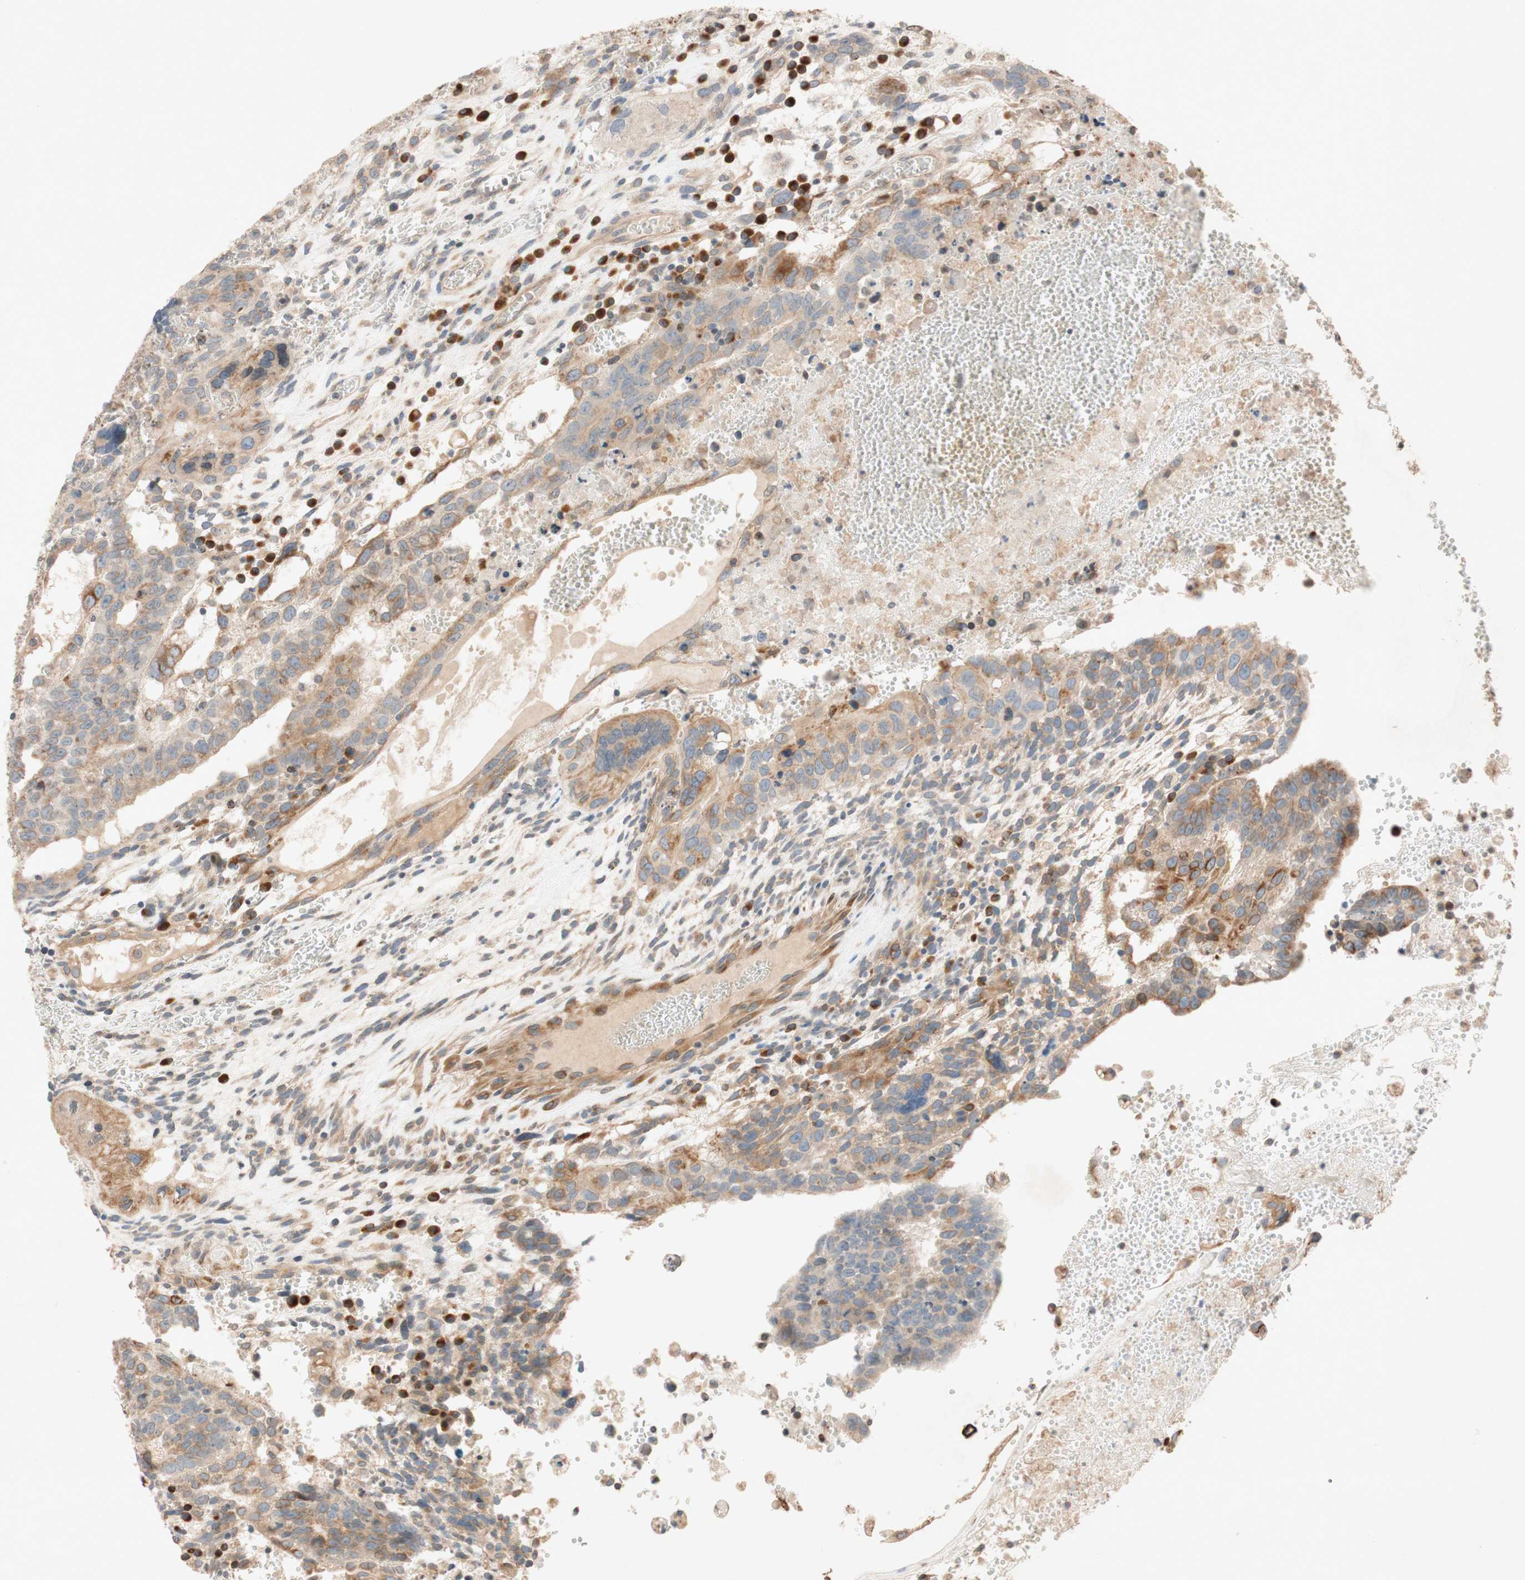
{"staining": {"intensity": "weak", "quantity": ">75%", "location": "cytoplasmic/membranous,nuclear"}, "tissue": "testis cancer", "cell_type": "Tumor cells", "image_type": "cancer", "snomed": [{"axis": "morphology", "description": "Seminoma, NOS"}, {"axis": "morphology", "description": "Carcinoma, Embryonal, NOS"}, {"axis": "topography", "description": "Testis"}], "caption": "Human embryonal carcinoma (testis) stained for a protein (brown) demonstrates weak cytoplasmic/membranous and nuclear positive staining in about >75% of tumor cells.", "gene": "PTPRU", "patient": {"sex": "male", "age": 52}}